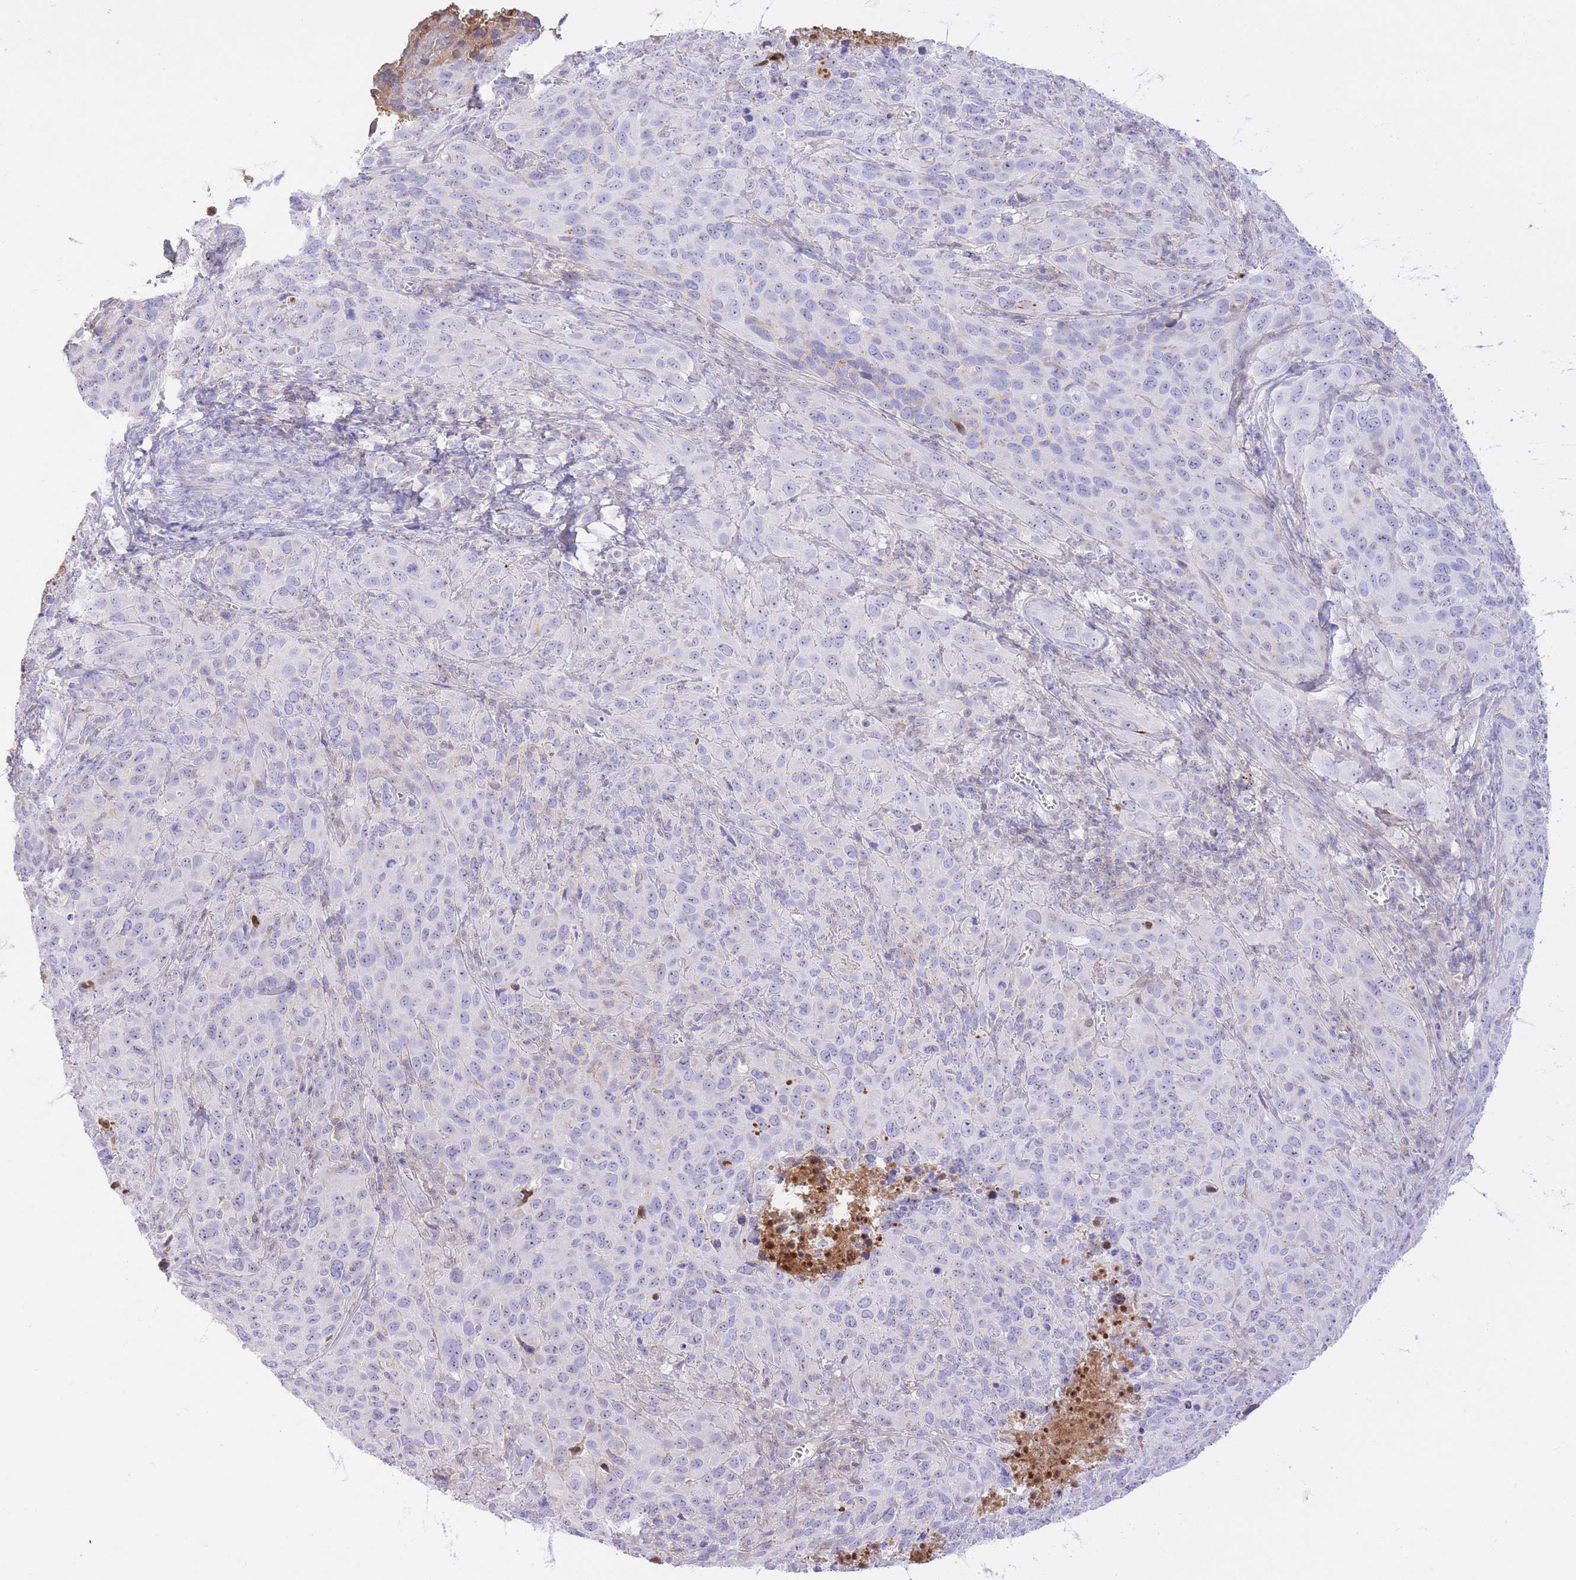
{"staining": {"intensity": "negative", "quantity": "none", "location": "none"}, "tissue": "cervical cancer", "cell_type": "Tumor cells", "image_type": "cancer", "snomed": [{"axis": "morphology", "description": "Squamous cell carcinoma, NOS"}, {"axis": "topography", "description": "Cervix"}], "caption": "The immunohistochemistry histopathology image has no significant expression in tumor cells of cervical squamous cell carcinoma tissue.", "gene": "HRG", "patient": {"sex": "female", "age": 51}}